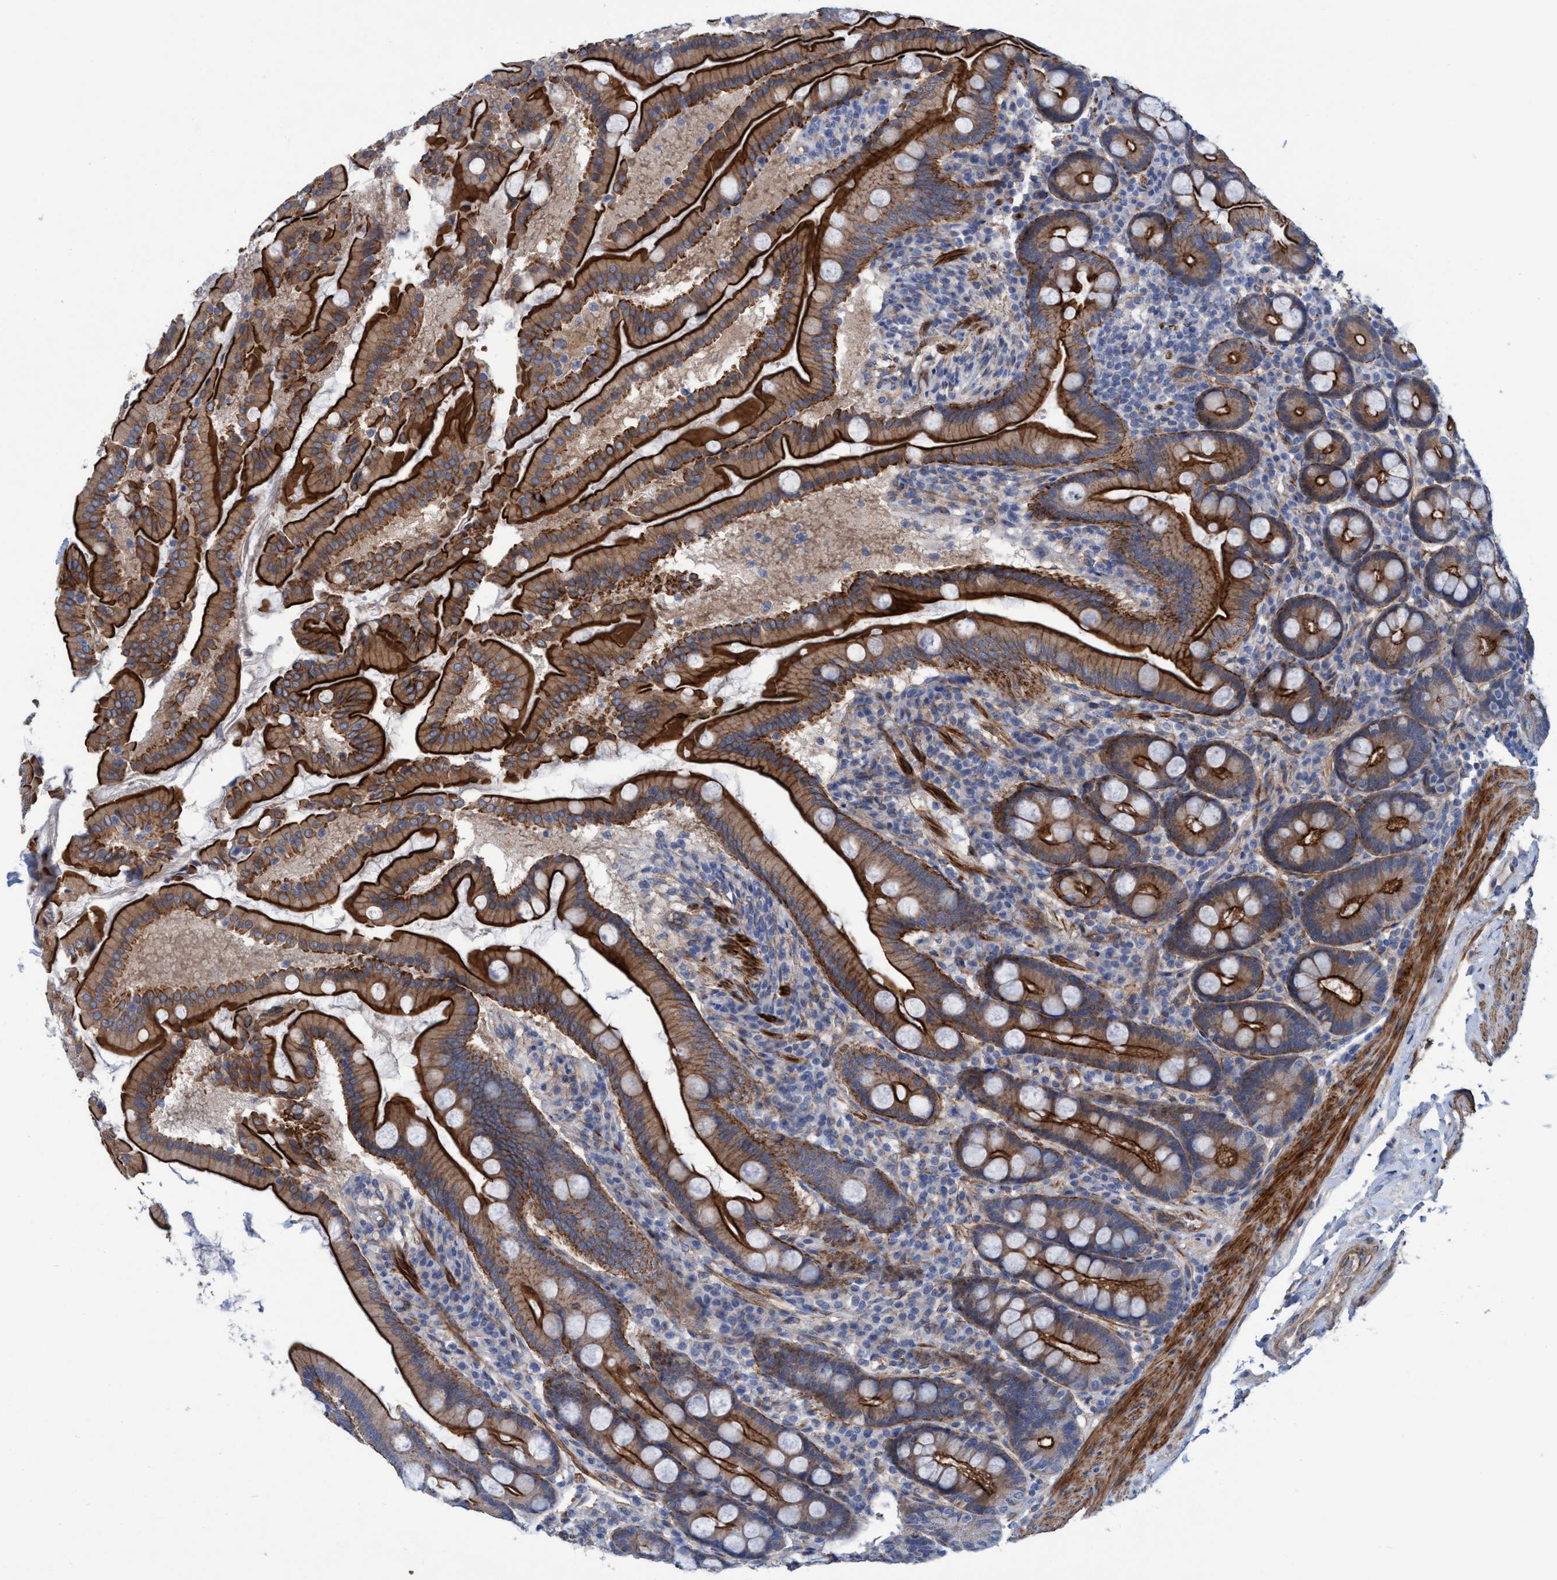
{"staining": {"intensity": "strong", "quantity": ">75%", "location": "cytoplasmic/membranous"}, "tissue": "duodenum", "cell_type": "Glandular cells", "image_type": "normal", "snomed": [{"axis": "morphology", "description": "Normal tissue, NOS"}, {"axis": "topography", "description": "Duodenum"}], "caption": "Duodenum stained with DAB immunohistochemistry displays high levels of strong cytoplasmic/membranous positivity in approximately >75% of glandular cells. (brown staining indicates protein expression, while blue staining denotes nuclei).", "gene": "GULP1", "patient": {"sex": "male", "age": 50}}